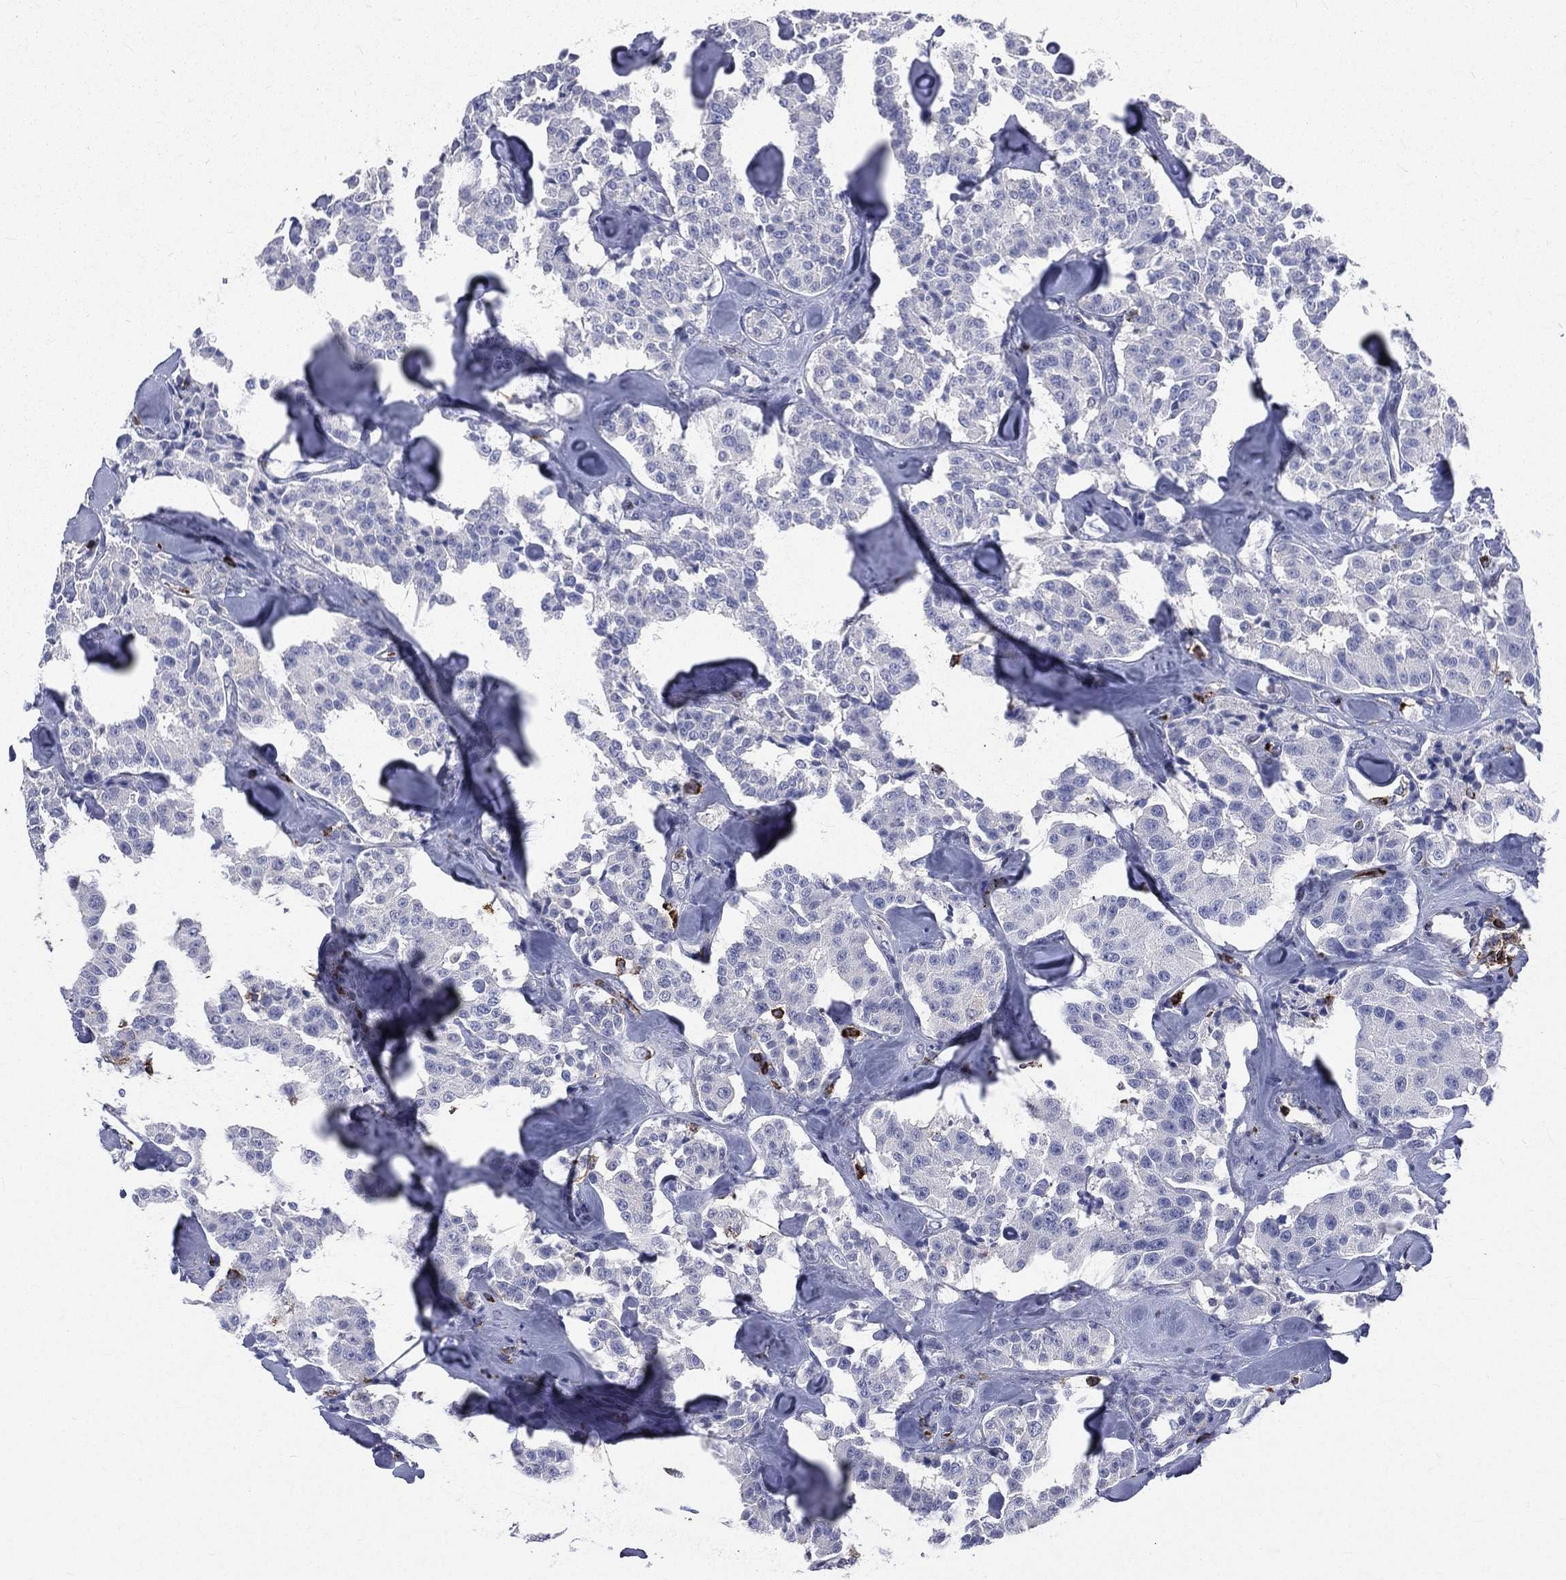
{"staining": {"intensity": "negative", "quantity": "none", "location": "none"}, "tissue": "carcinoid", "cell_type": "Tumor cells", "image_type": "cancer", "snomed": [{"axis": "morphology", "description": "Carcinoid, malignant, NOS"}, {"axis": "topography", "description": "Pancreas"}], "caption": "Immunohistochemical staining of carcinoid (malignant) displays no significant staining in tumor cells. (DAB immunohistochemistry, high magnification).", "gene": "BASP1", "patient": {"sex": "male", "age": 41}}